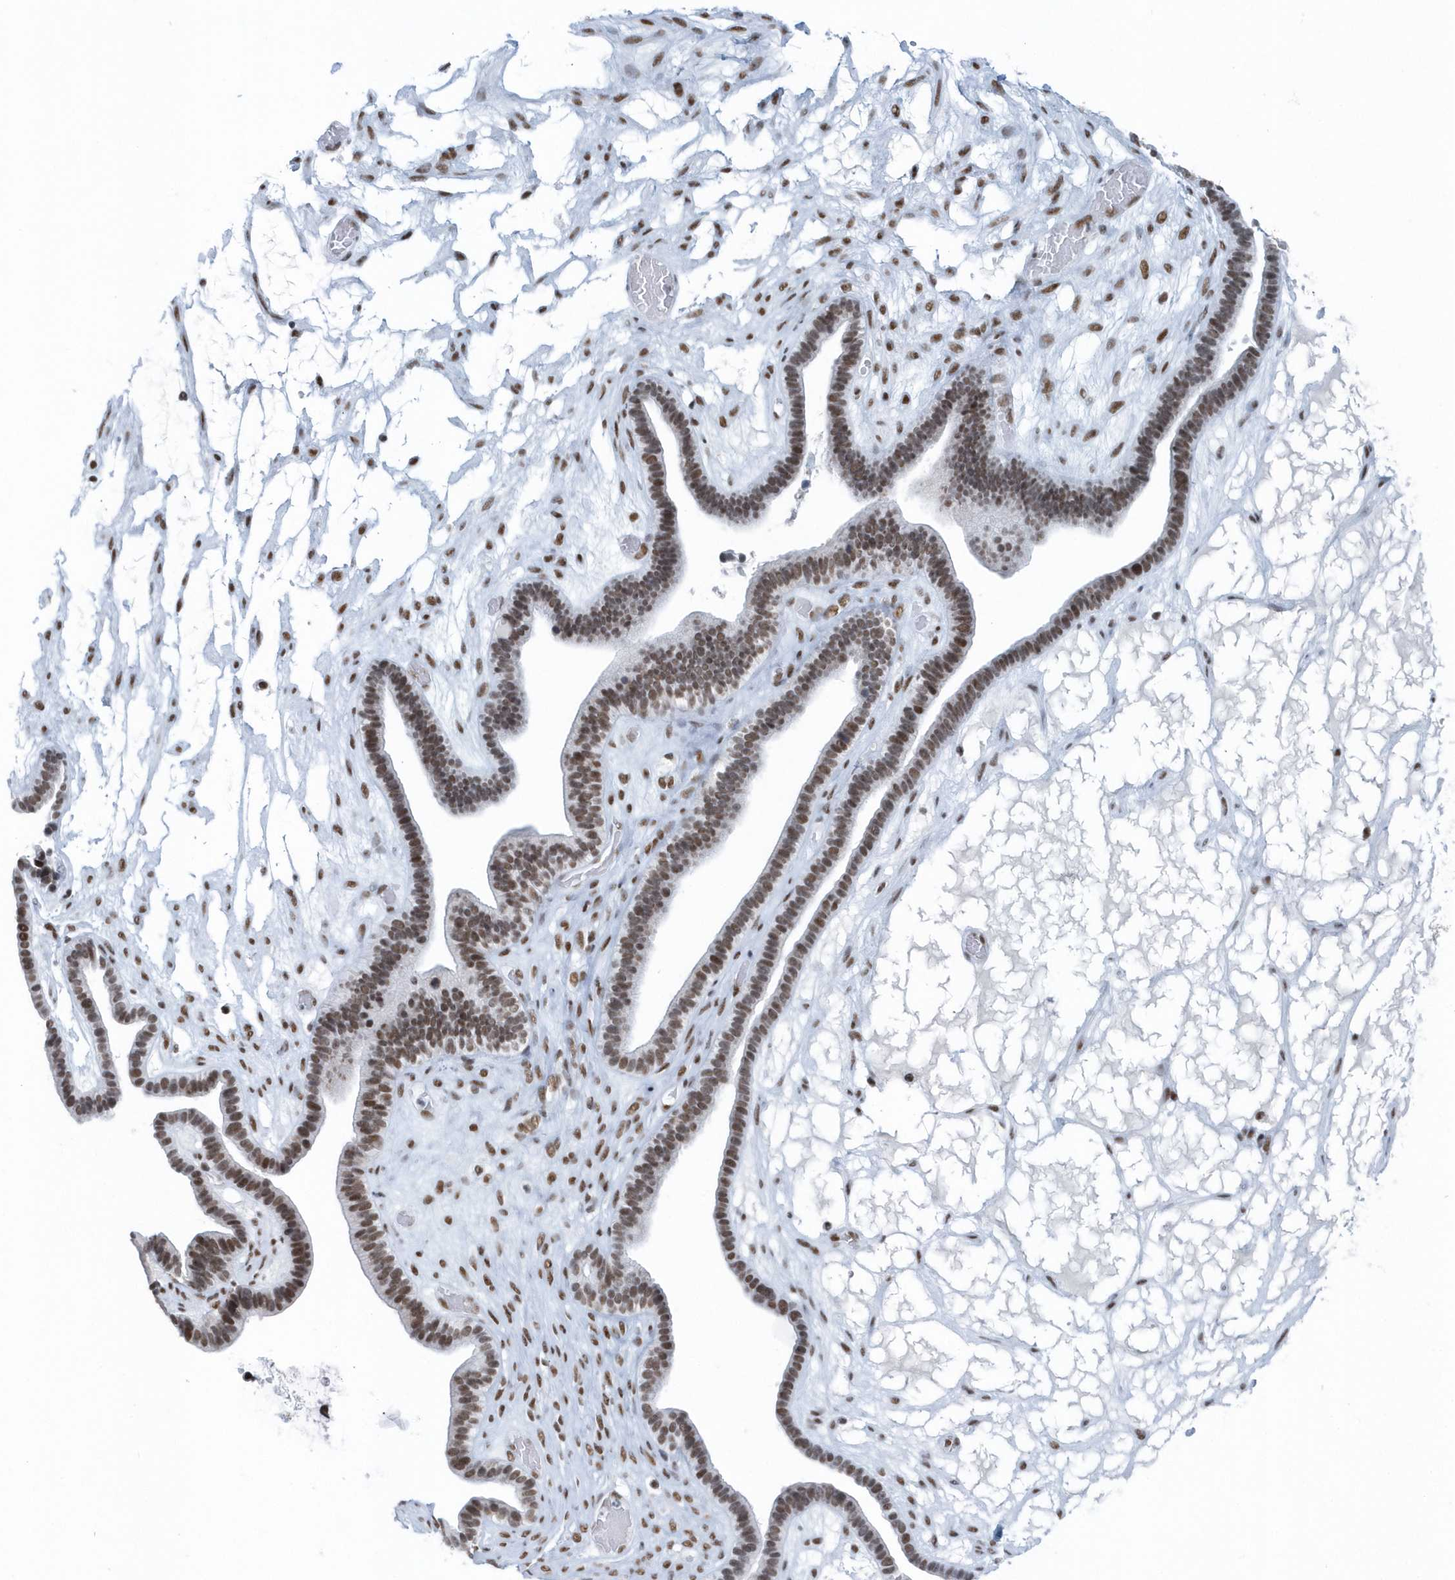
{"staining": {"intensity": "moderate", "quantity": ">75%", "location": "nuclear"}, "tissue": "ovarian cancer", "cell_type": "Tumor cells", "image_type": "cancer", "snomed": [{"axis": "morphology", "description": "Cystadenocarcinoma, serous, NOS"}, {"axis": "topography", "description": "Ovary"}], "caption": "IHC image of neoplastic tissue: human serous cystadenocarcinoma (ovarian) stained using IHC exhibits medium levels of moderate protein expression localized specifically in the nuclear of tumor cells, appearing as a nuclear brown color.", "gene": "FIP1L1", "patient": {"sex": "female", "age": 56}}